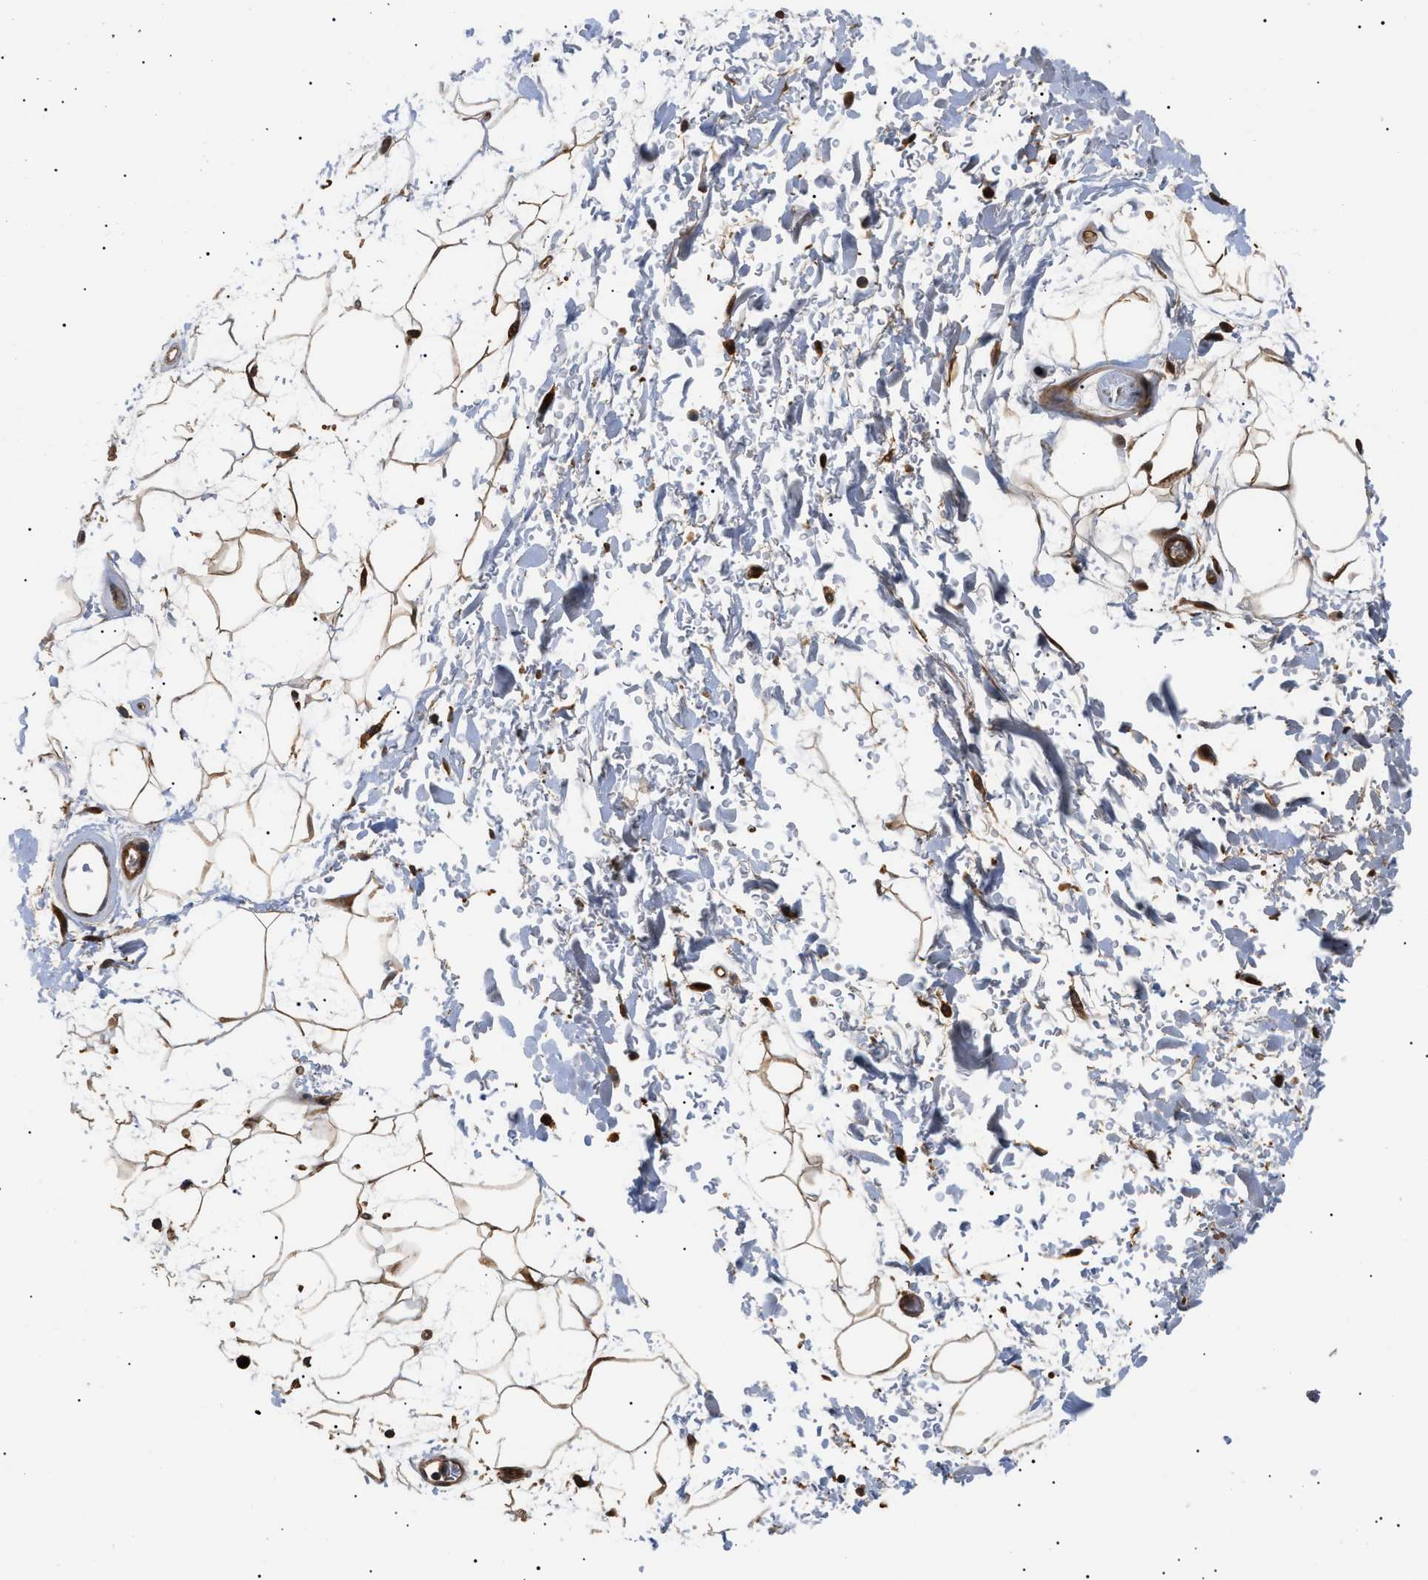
{"staining": {"intensity": "moderate", "quantity": ">75%", "location": "cytoplasmic/membranous"}, "tissue": "adipose tissue", "cell_type": "Adipocytes", "image_type": "normal", "snomed": [{"axis": "morphology", "description": "Normal tissue, NOS"}, {"axis": "topography", "description": "Soft tissue"}], "caption": "An image showing moderate cytoplasmic/membranous positivity in approximately >75% of adipocytes in unremarkable adipose tissue, as visualized by brown immunohistochemical staining.", "gene": "ASTL", "patient": {"sex": "male", "age": 72}}